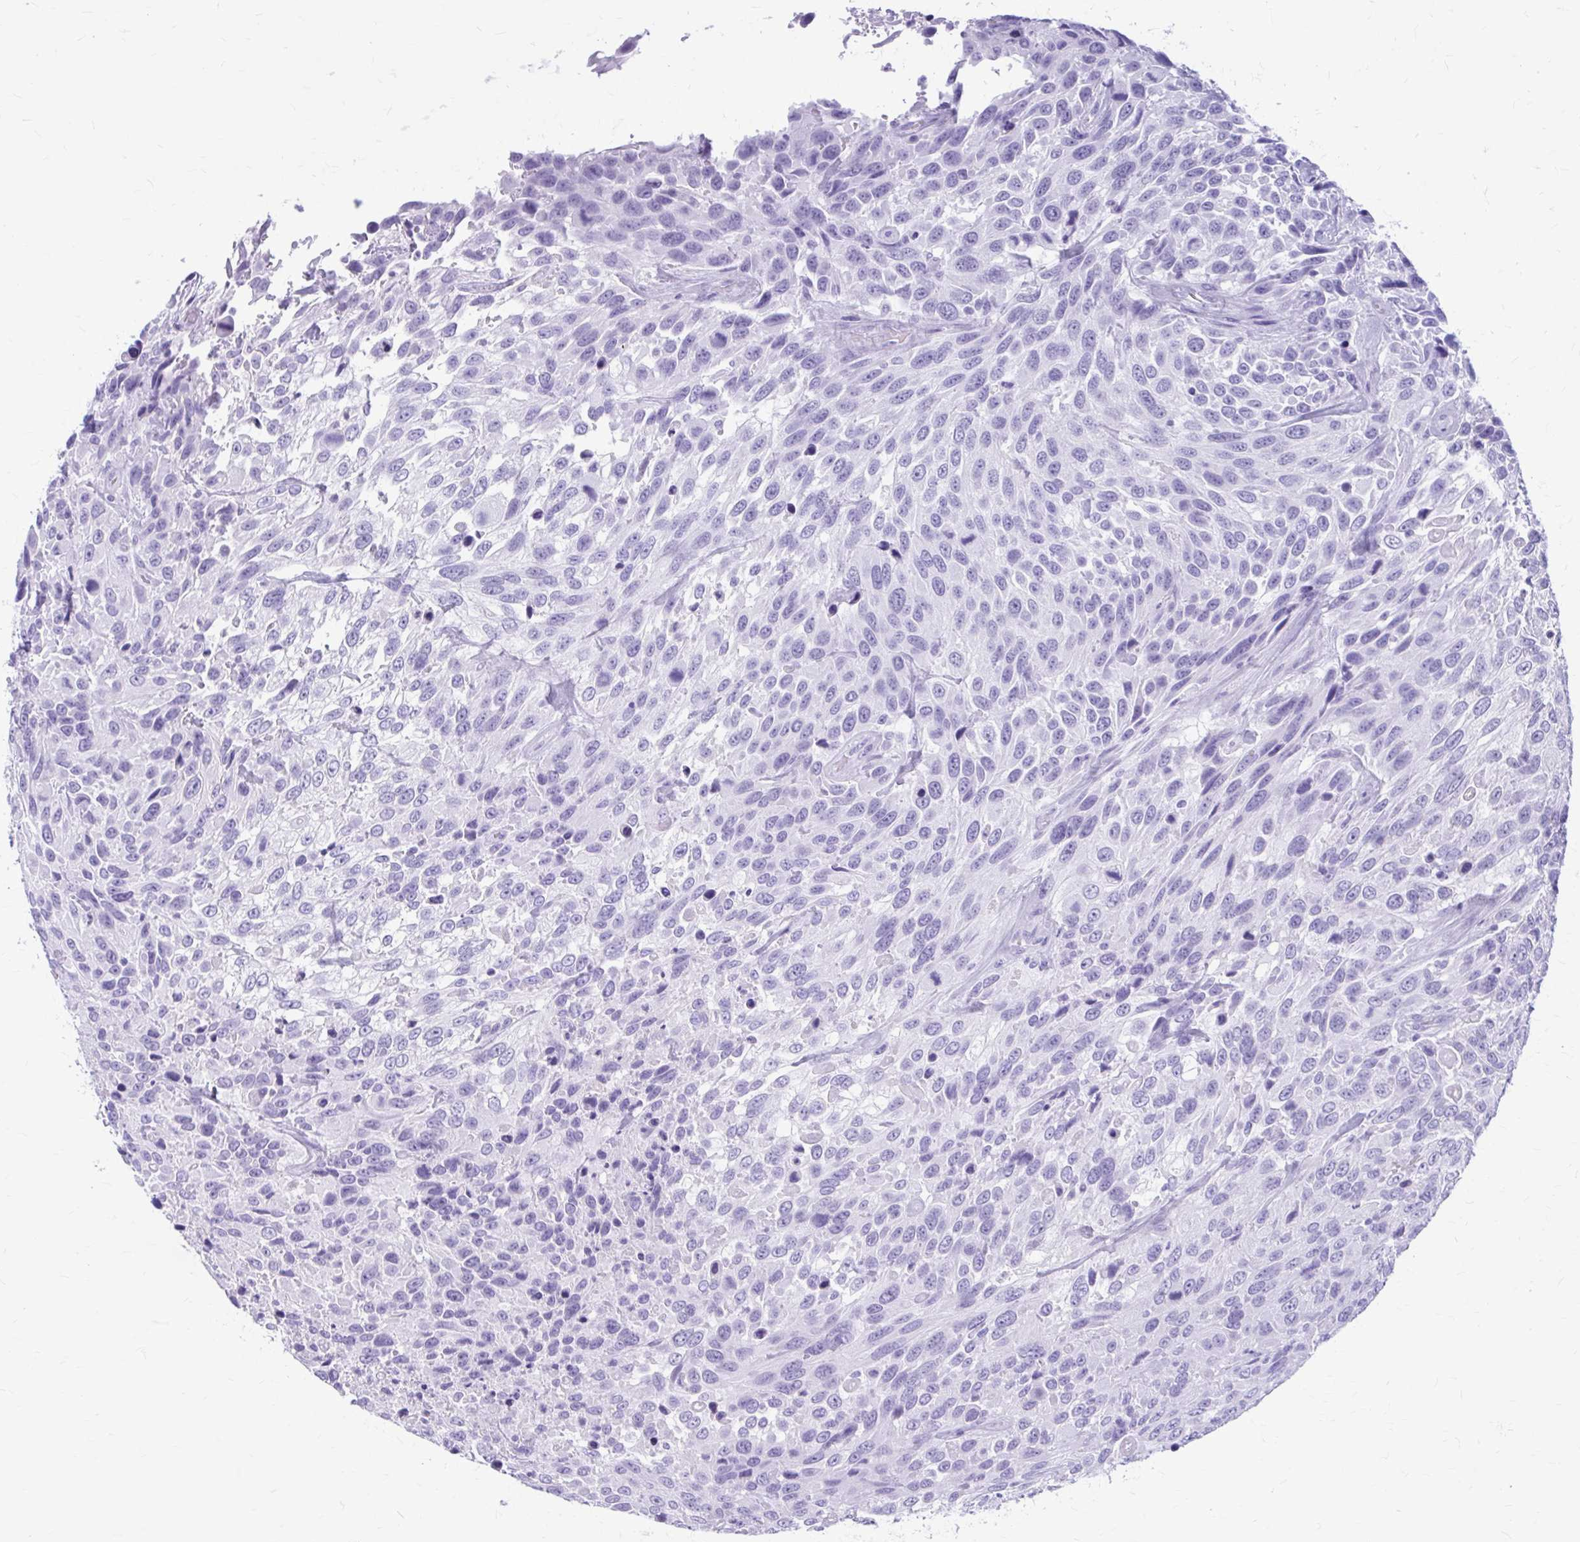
{"staining": {"intensity": "negative", "quantity": "none", "location": "none"}, "tissue": "urothelial cancer", "cell_type": "Tumor cells", "image_type": "cancer", "snomed": [{"axis": "morphology", "description": "Urothelial carcinoma, High grade"}, {"axis": "topography", "description": "Urinary bladder"}], "caption": "IHC histopathology image of neoplastic tissue: human high-grade urothelial carcinoma stained with DAB (3,3'-diaminobenzidine) exhibits no significant protein staining in tumor cells.", "gene": "KLHDC7A", "patient": {"sex": "female", "age": 70}}